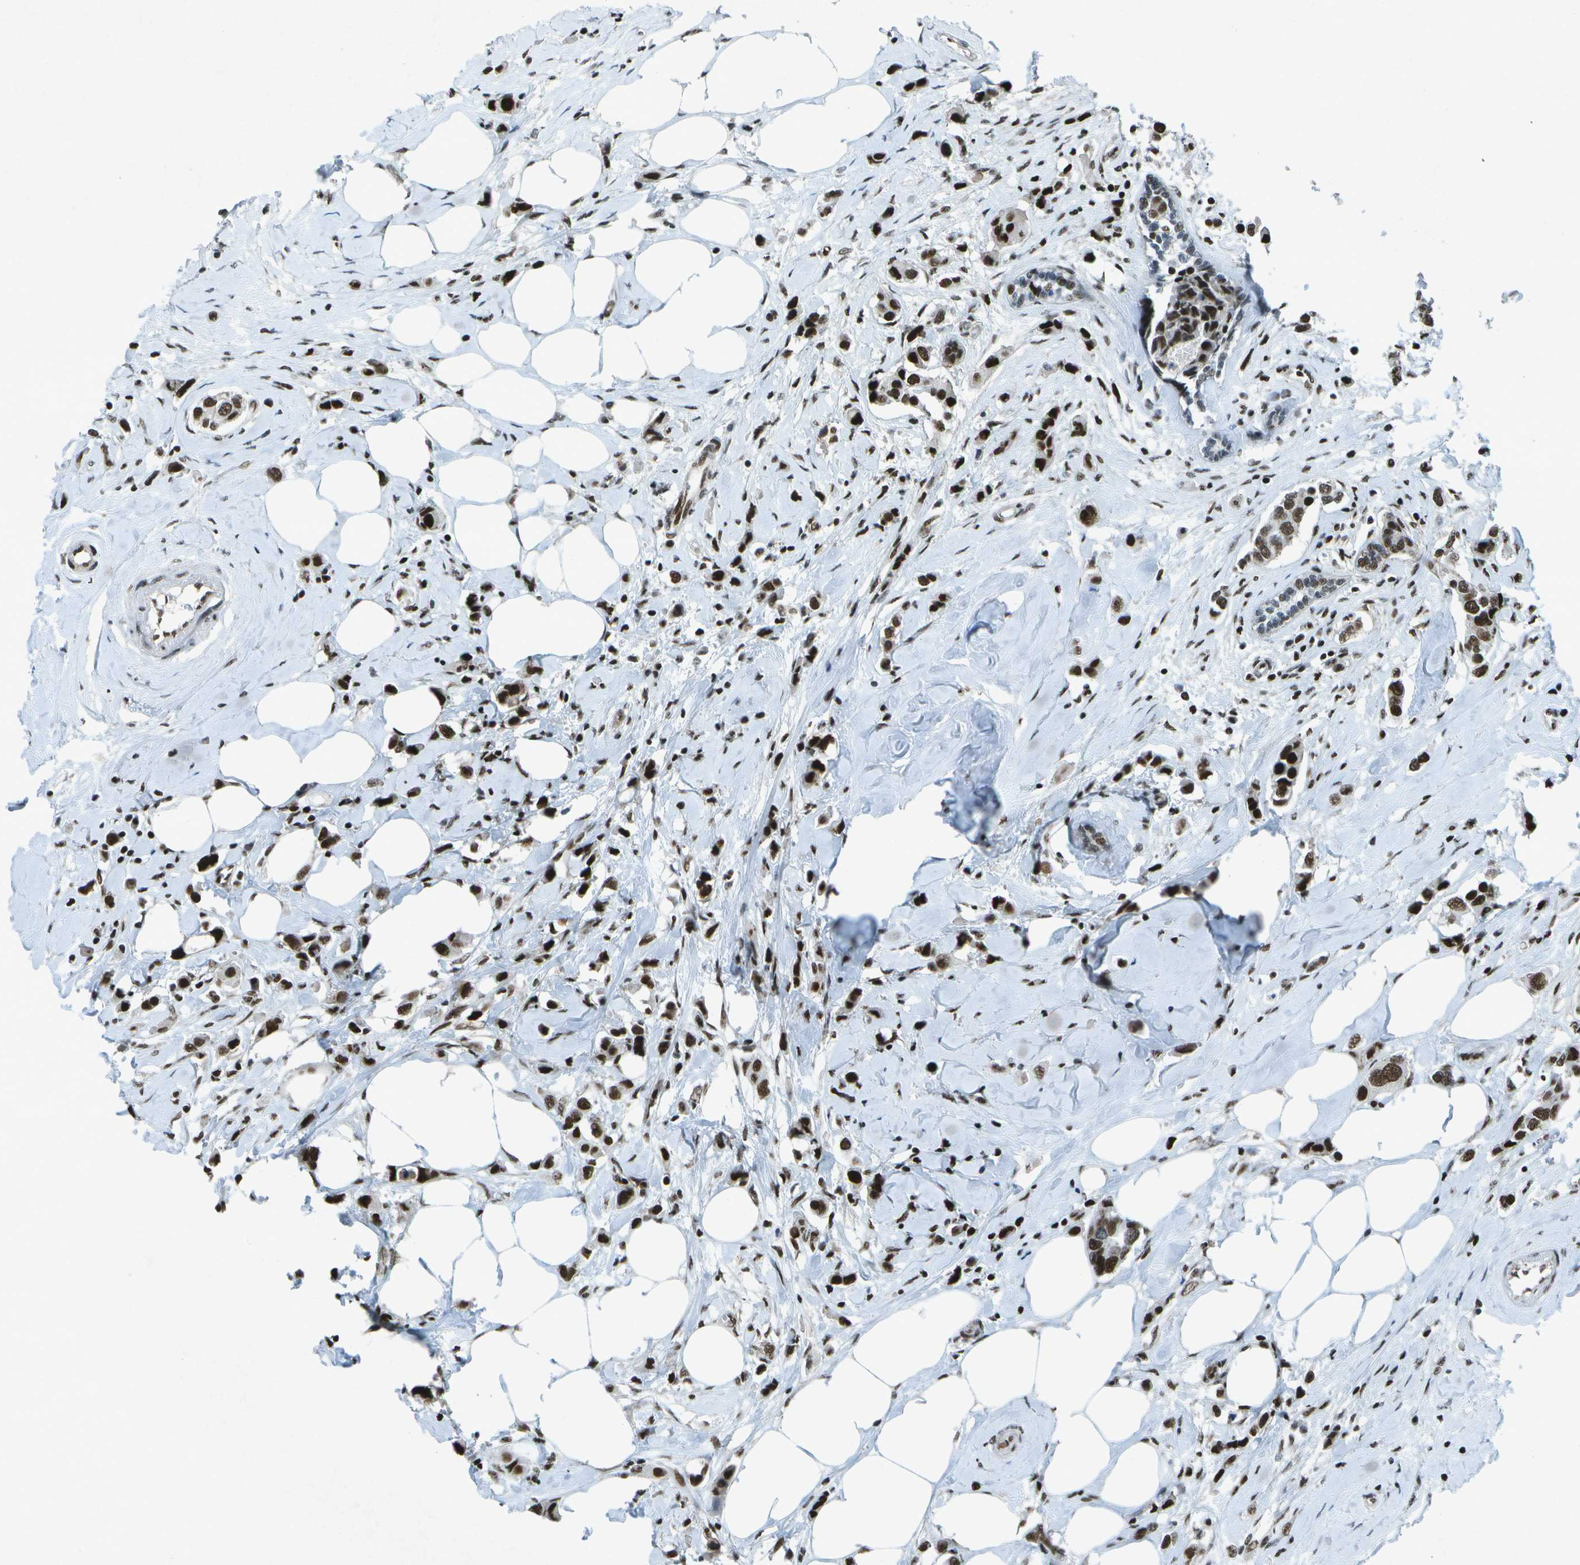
{"staining": {"intensity": "strong", "quantity": ">75%", "location": "nuclear"}, "tissue": "breast cancer", "cell_type": "Tumor cells", "image_type": "cancer", "snomed": [{"axis": "morphology", "description": "Normal tissue, NOS"}, {"axis": "morphology", "description": "Duct carcinoma"}, {"axis": "topography", "description": "Breast"}], "caption": "Protein expression by IHC exhibits strong nuclear positivity in approximately >75% of tumor cells in breast cancer (invasive ductal carcinoma).", "gene": "MTA2", "patient": {"sex": "female", "age": 50}}